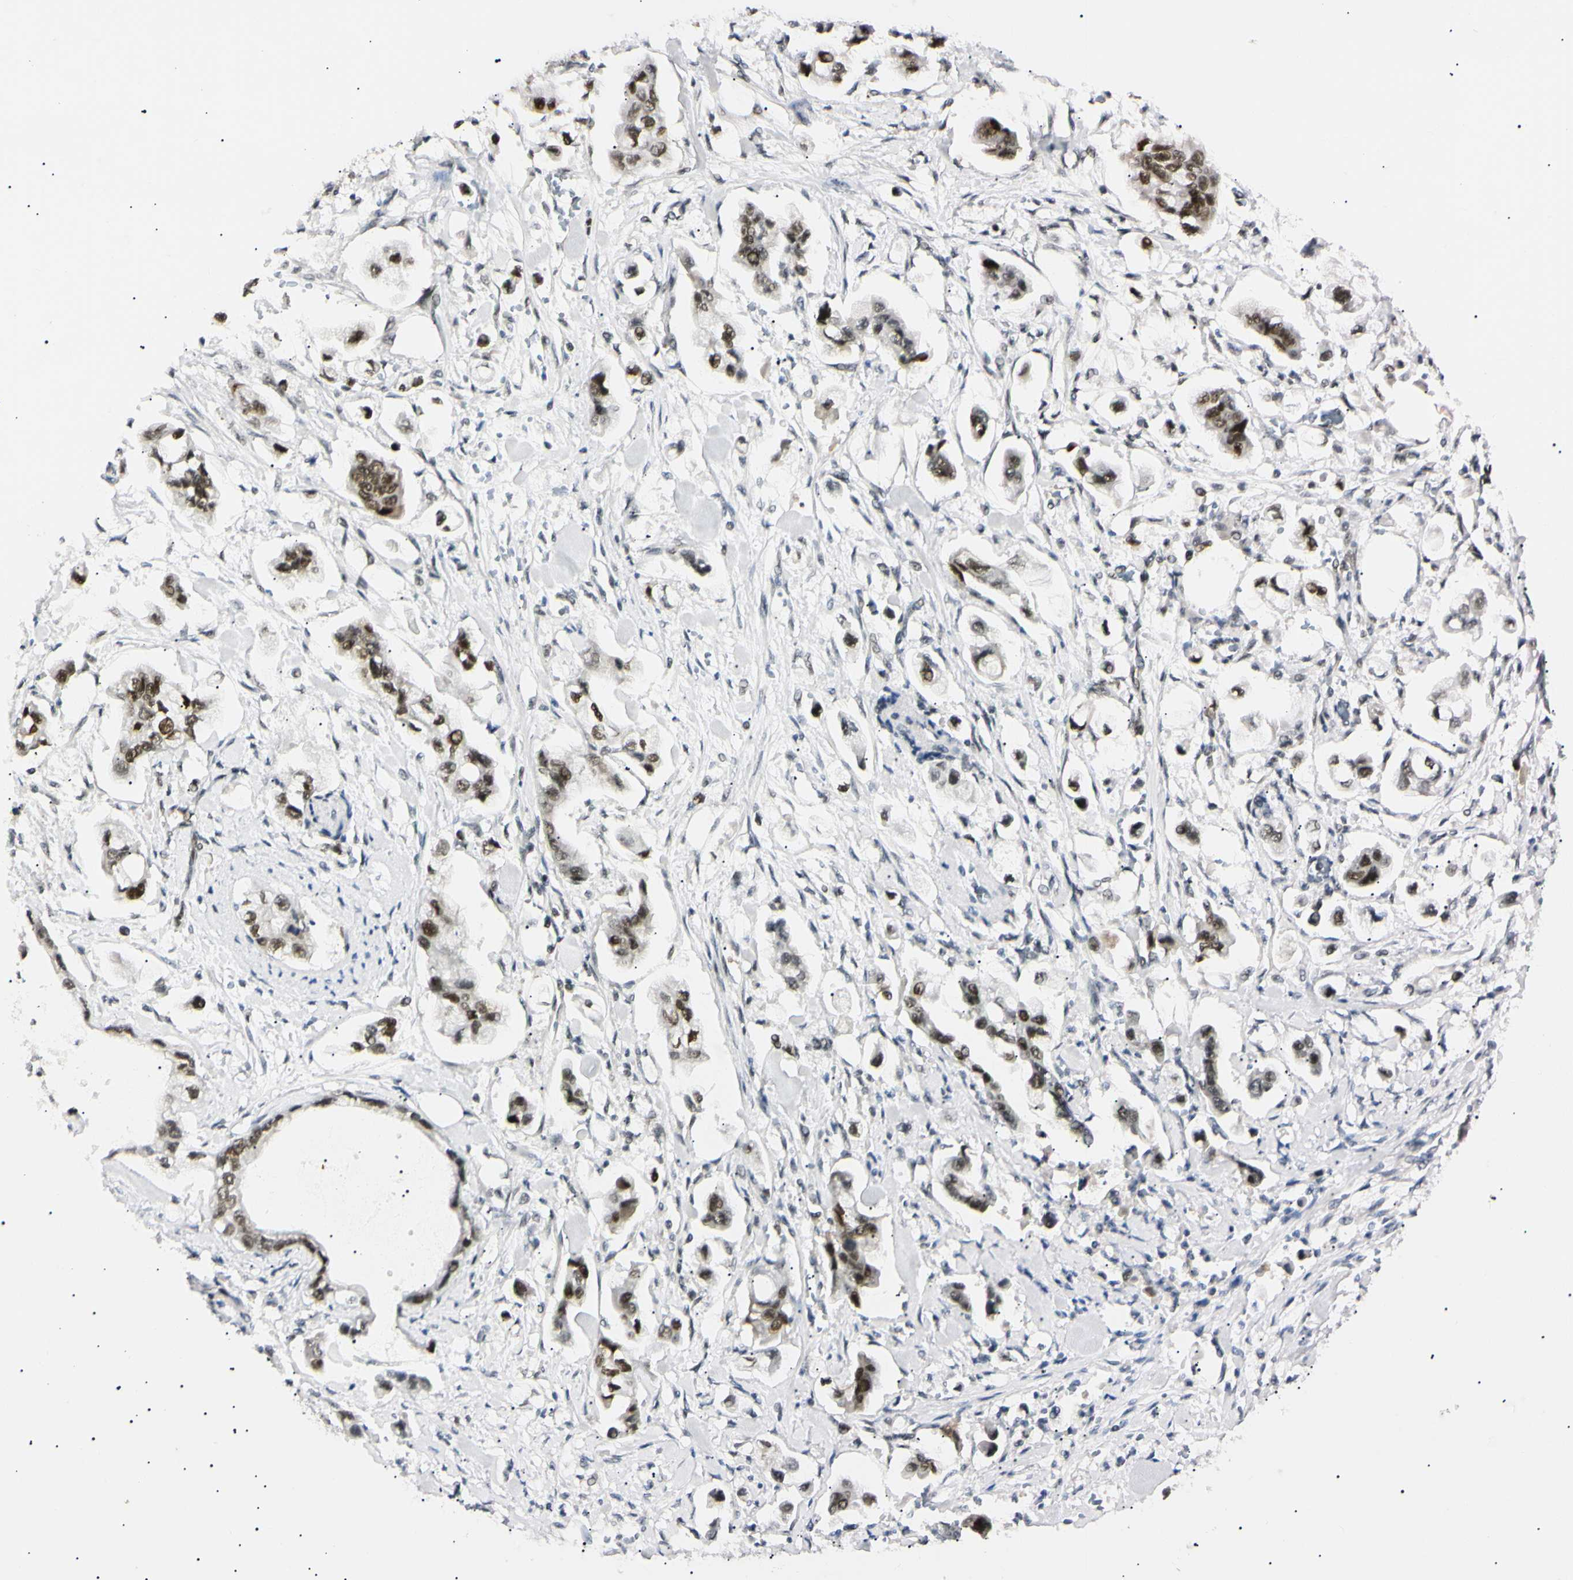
{"staining": {"intensity": "strong", "quantity": ">75%", "location": "nuclear"}, "tissue": "stomach cancer", "cell_type": "Tumor cells", "image_type": "cancer", "snomed": [{"axis": "morphology", "description": "Adenocarcinoma, NOS"}, {"axis": "topography", "description": "Stomach"}], "caption": "Immunohistochemistry (IHC) image of stomach cancer (adenocarcinoma) stained for a protein (brown), which displays high levels of strong nuclear expression in approximately >75% of tumor cells.", "gene": "ZNF134", "patient": {"sex": "male", "age": 62}}